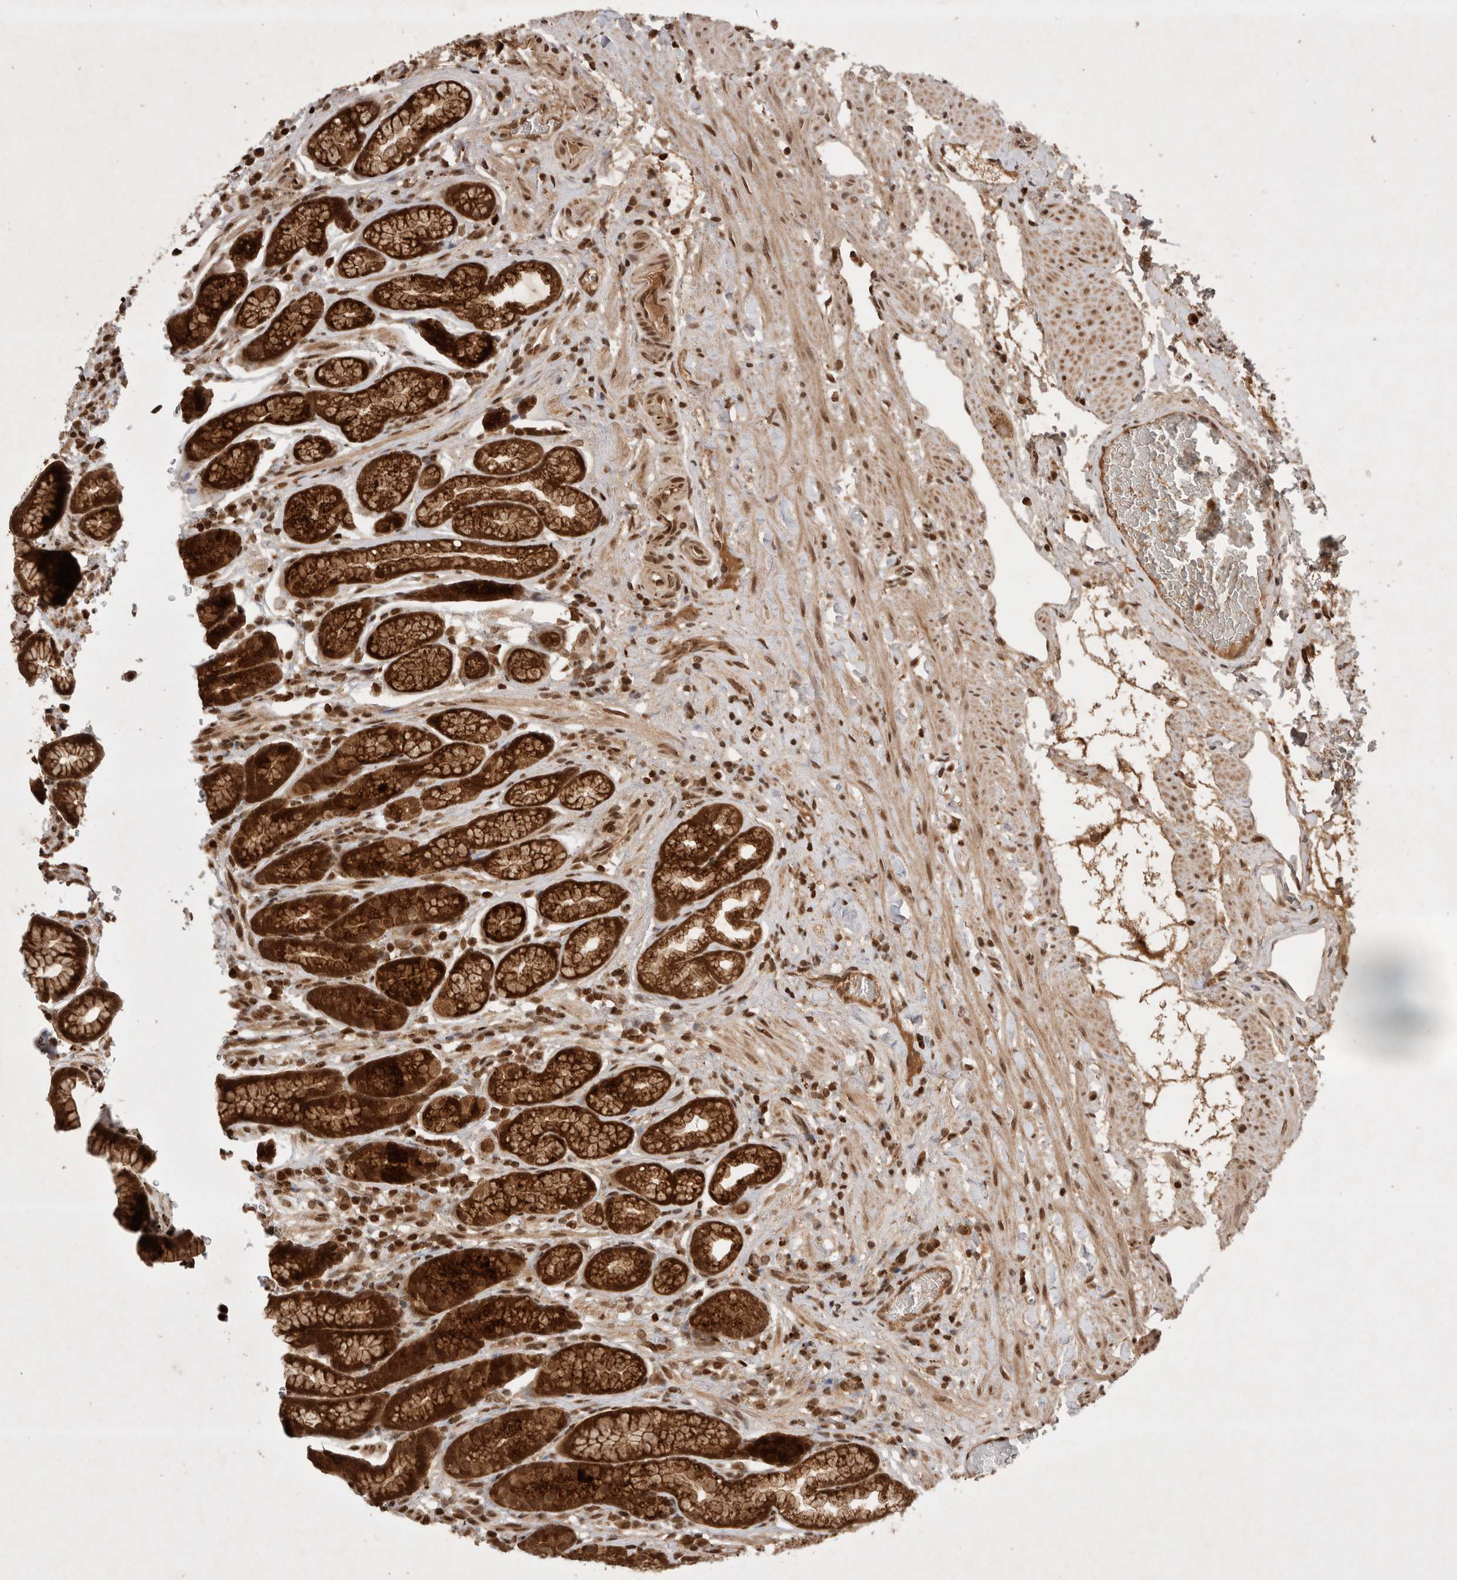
{"staining": {"intensity": "strong", "quantity": ">75%", "location": "cytoplasmic/membranous,nuclear"}, "tissue": "stomach", "cell_type": "Glandular cells", "image_type": "normal", "snomed": [{"axis": "morphology", "description": "Normal tissue, NOS"}, {"axis": "topography", "description": "Stomach"}], "caption": "IHC image of normal stomach: human stomach stained using immunohistochemistry displays high levels of strong protein expression localized specifically in the cytoplasmic/membranous,nuclear of glandular cells, appearing as a cytoplasmic/membranous,nuclear brown color.", "gene": "FAM221A", "patient": {"sex": "male", "age": 42}}